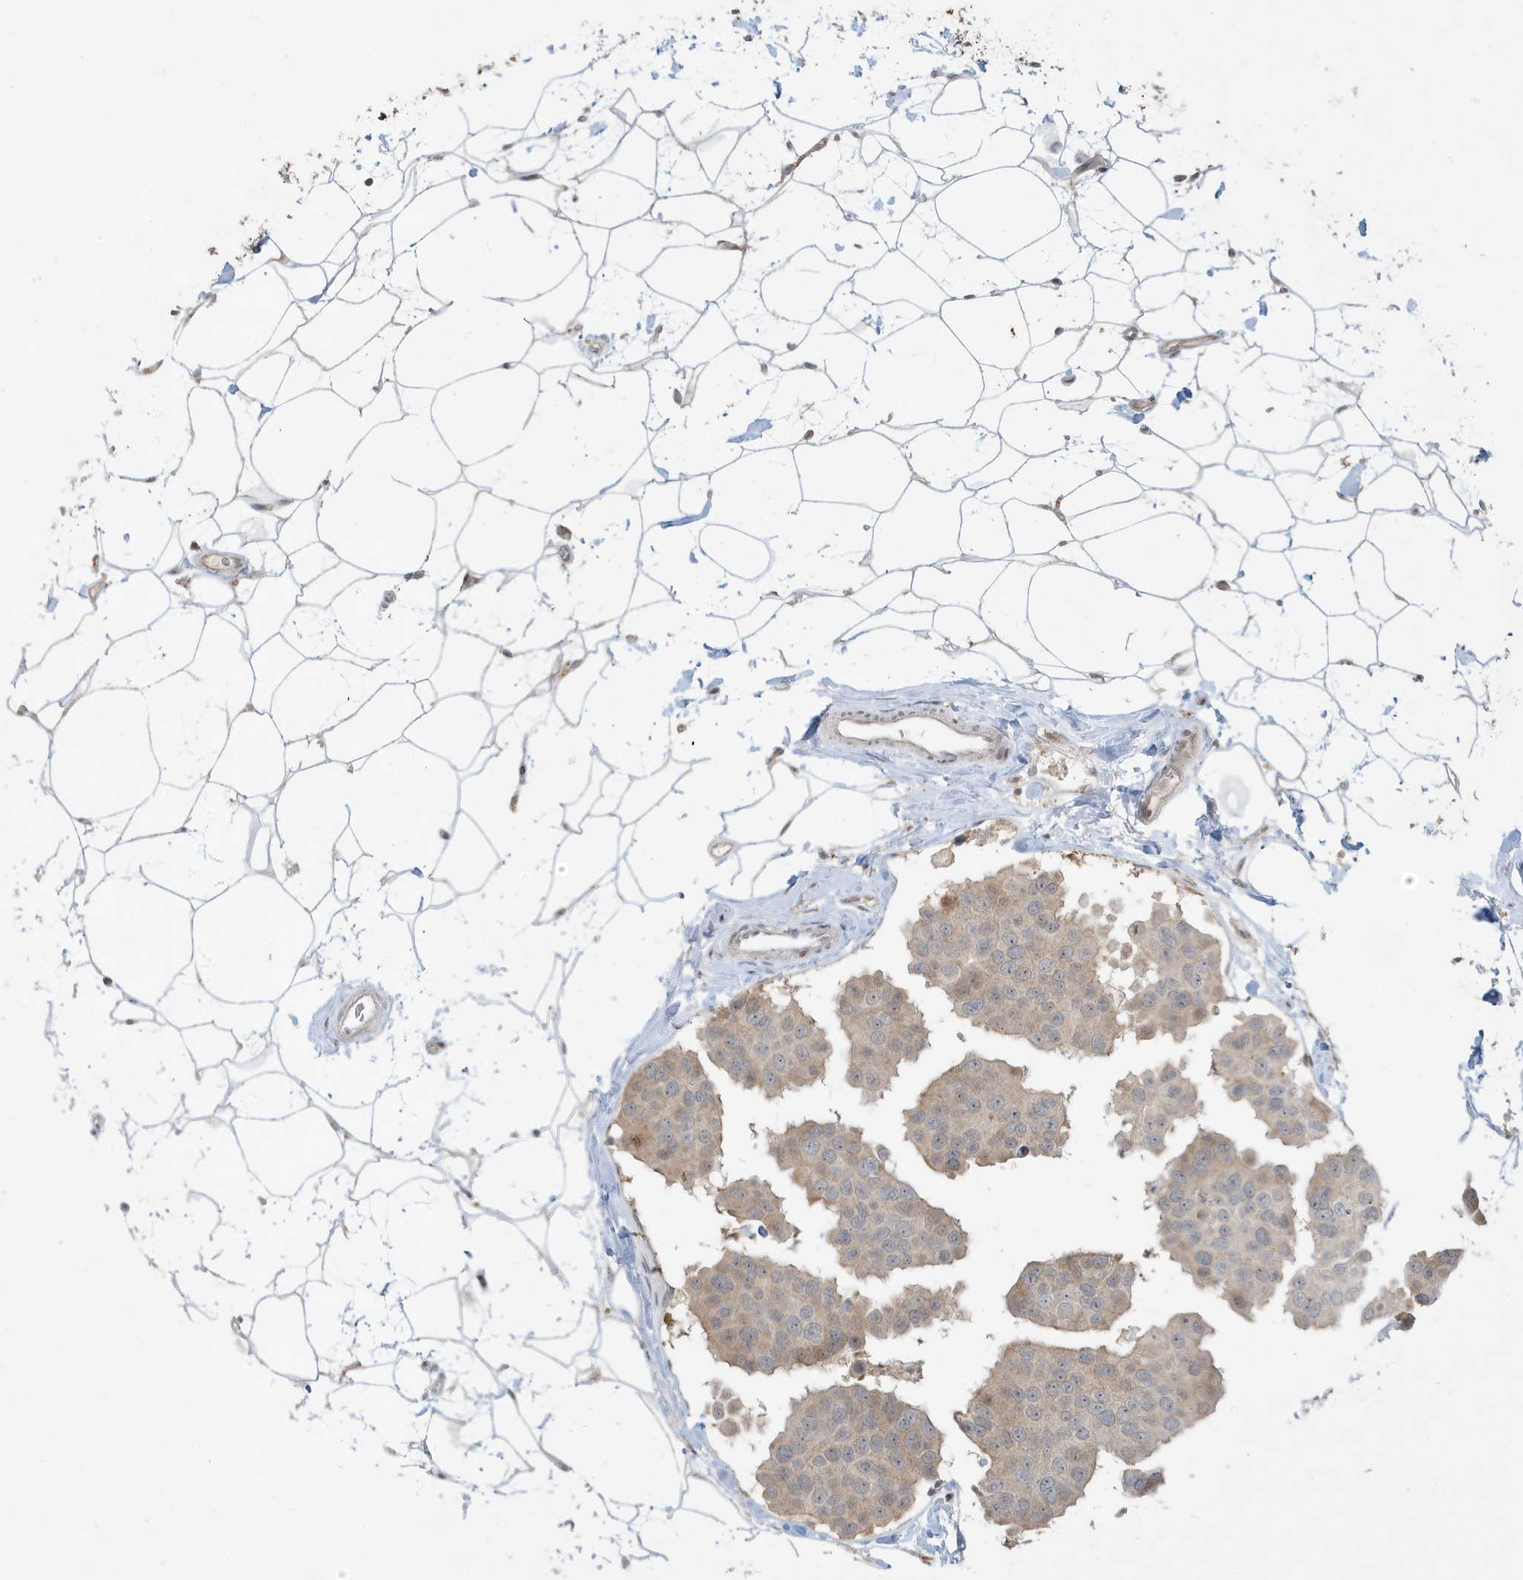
{"staining": {"intensity": "weak", "quantity": ">75%", "location": "cytoplasmic/membranous"}, "tissue": "breast cancer", "cell_type": "Tumor cells", "image_type": "cancer", "snomed": [{"axis": "morphology", "description": "Normal tissue, NOS"}, {"axis": "morphology", "description": "Duct carcinoma"}, {"axis": "topography", "description": "Breast"}], "caption": "Protein analysis of breast cancer (infiltrating ductal carcinoma) tissue demonstrates weak cytoplasmic/membranous staining in approximately >75% of tumor cells.", "gene": "PRRT3", "patient": {"sex": "female", "age": 39}}